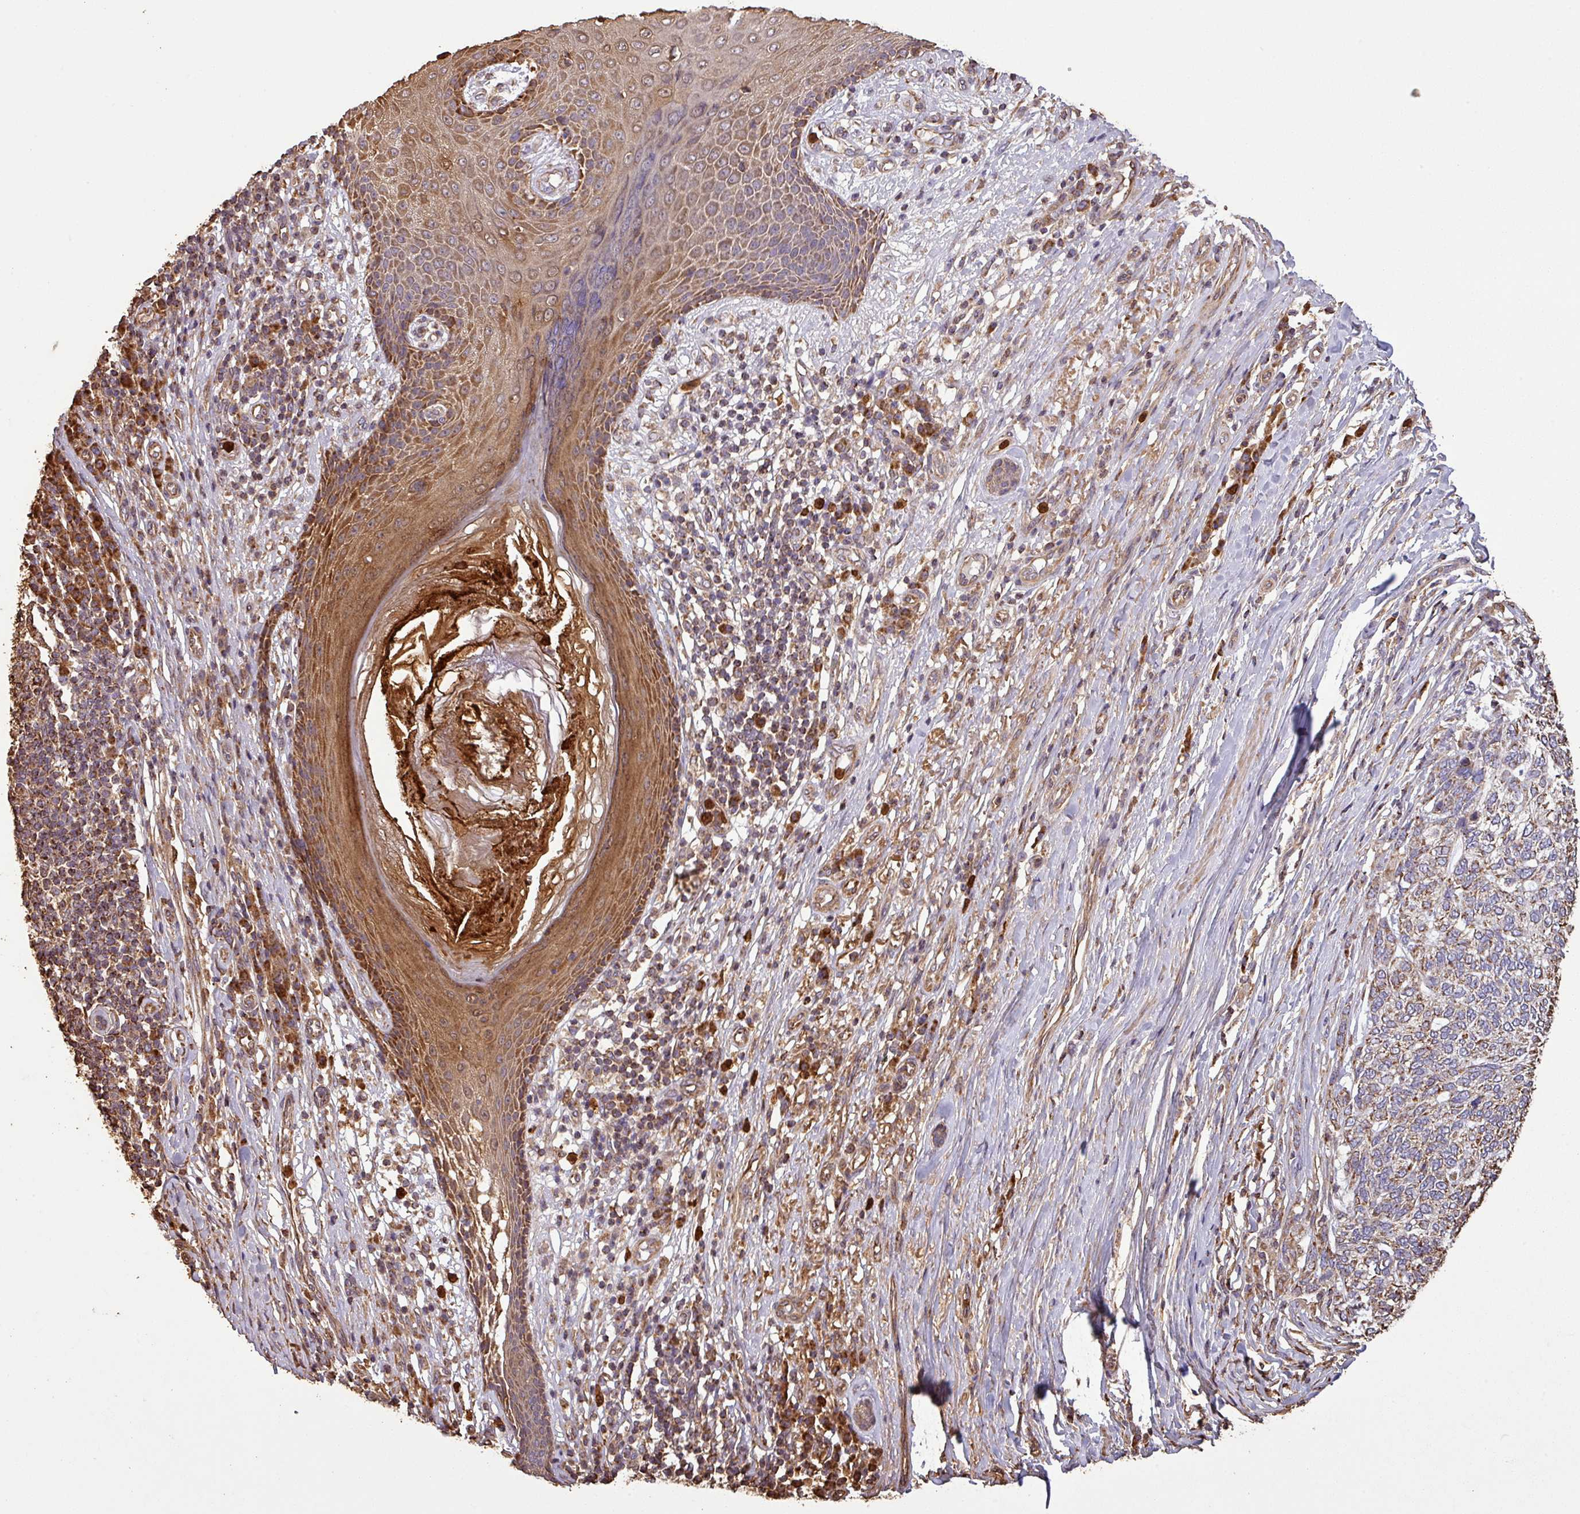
{"staining": {"intensity": "moderate", "quantity": ">75%", "location": "cytoplasmic/membranous"}, "tissue": "skin cancer", "cell_type": "Tumor cells", "image_type": "cancer", "snomed": [{"axis": "morphology", "description": "Basal cell carcinoma"}, {"axis": "topography", "description": "Skin"}], "caption": "The histopathology image shows a brown stain indicating the presence of a protein in the cytoplasmic/membranous of tumor cells in basal cell carcinoma (skin).", "gene": "PLEKHM1", "patient": {"sex": "female", "age": 65}}